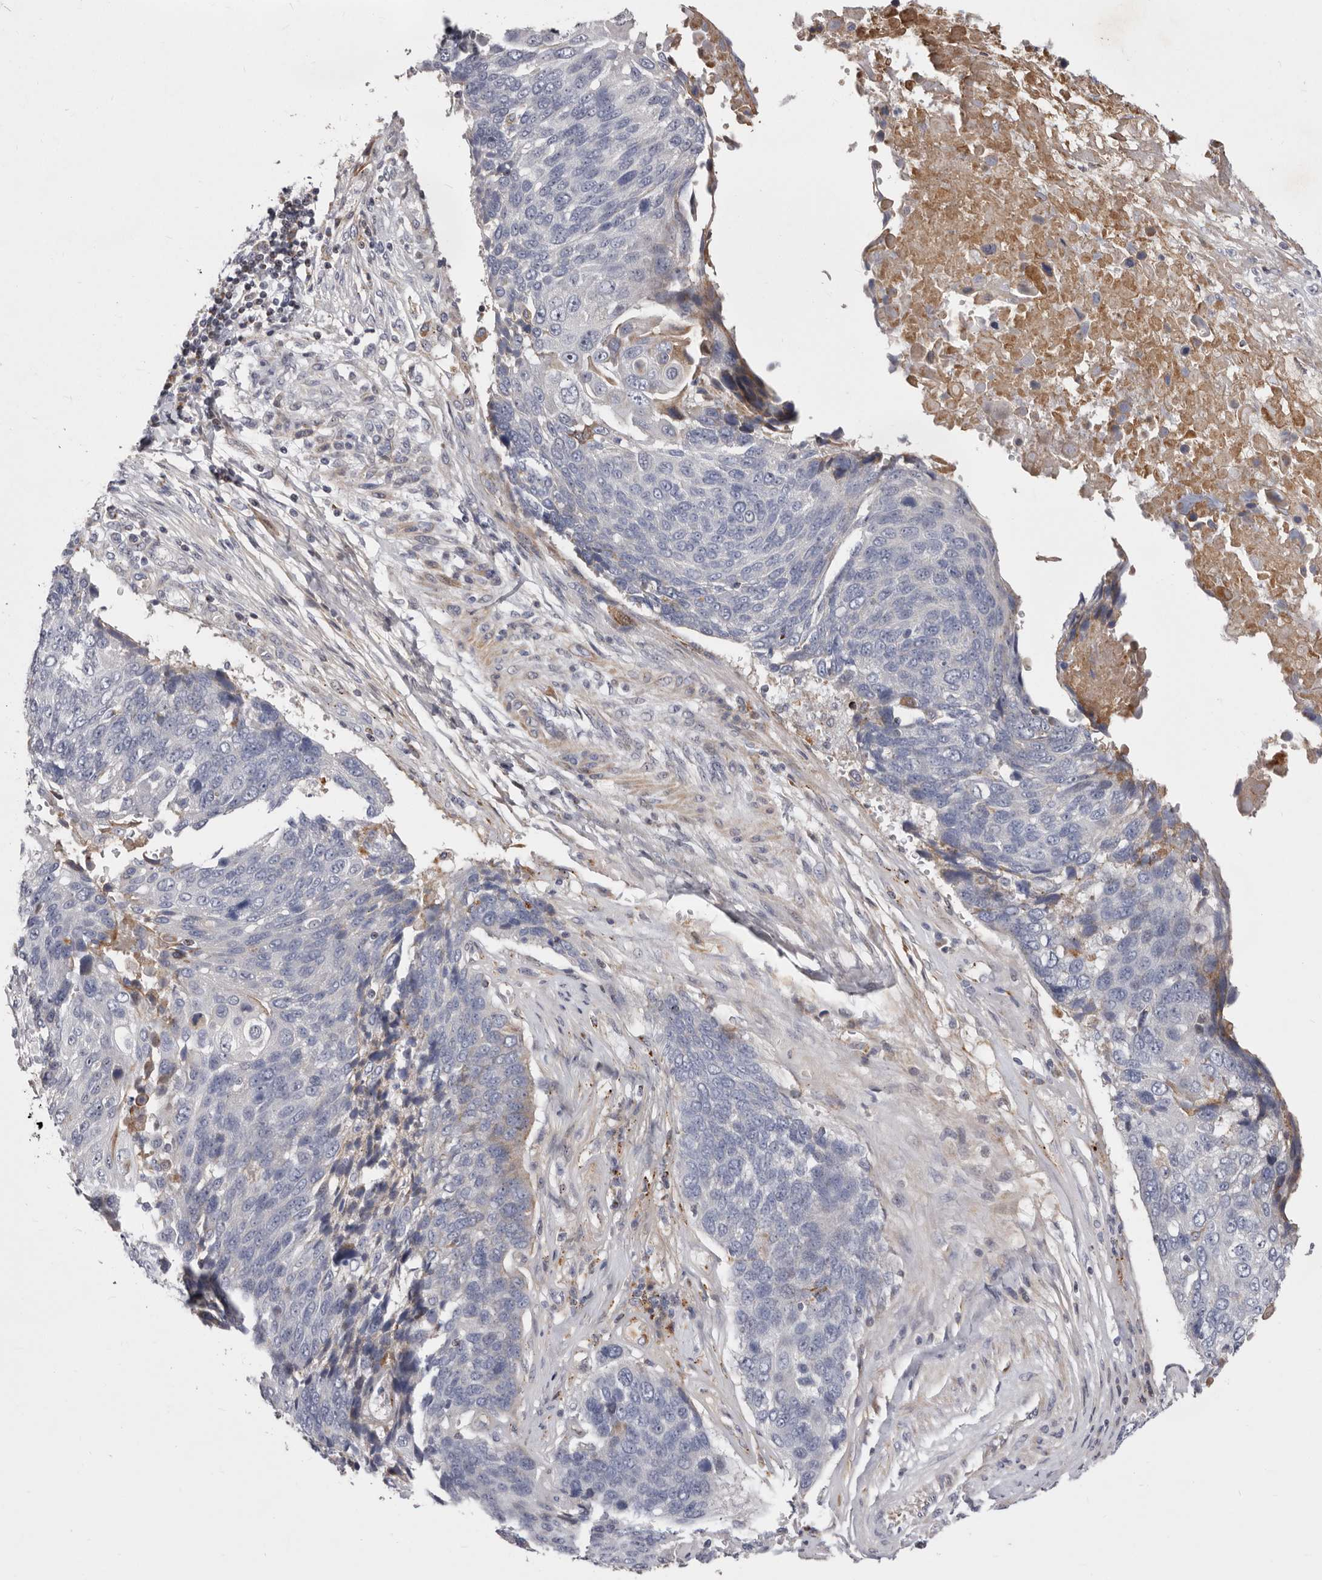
{"staining": {"intensity": "negative", "quantity": "none", "location": "none"}, "tissue": "lung cancer", "cell_type": "Tumor cells", "image_type": "cancer", "snomed": [{"axis": "morphology", "description": "Squamous cell carcinoma, NOS"}, {"axis": "topography", "description": "Lung"}], "caption": "IHC image of neoplastic tissue: lung cancer (squamous cell carcinoma) stained with DAB demonstrates no significant protein staining in tumor cells.", "gene": "NUBPL", "patient": {"sex": "male", "age": 66}}